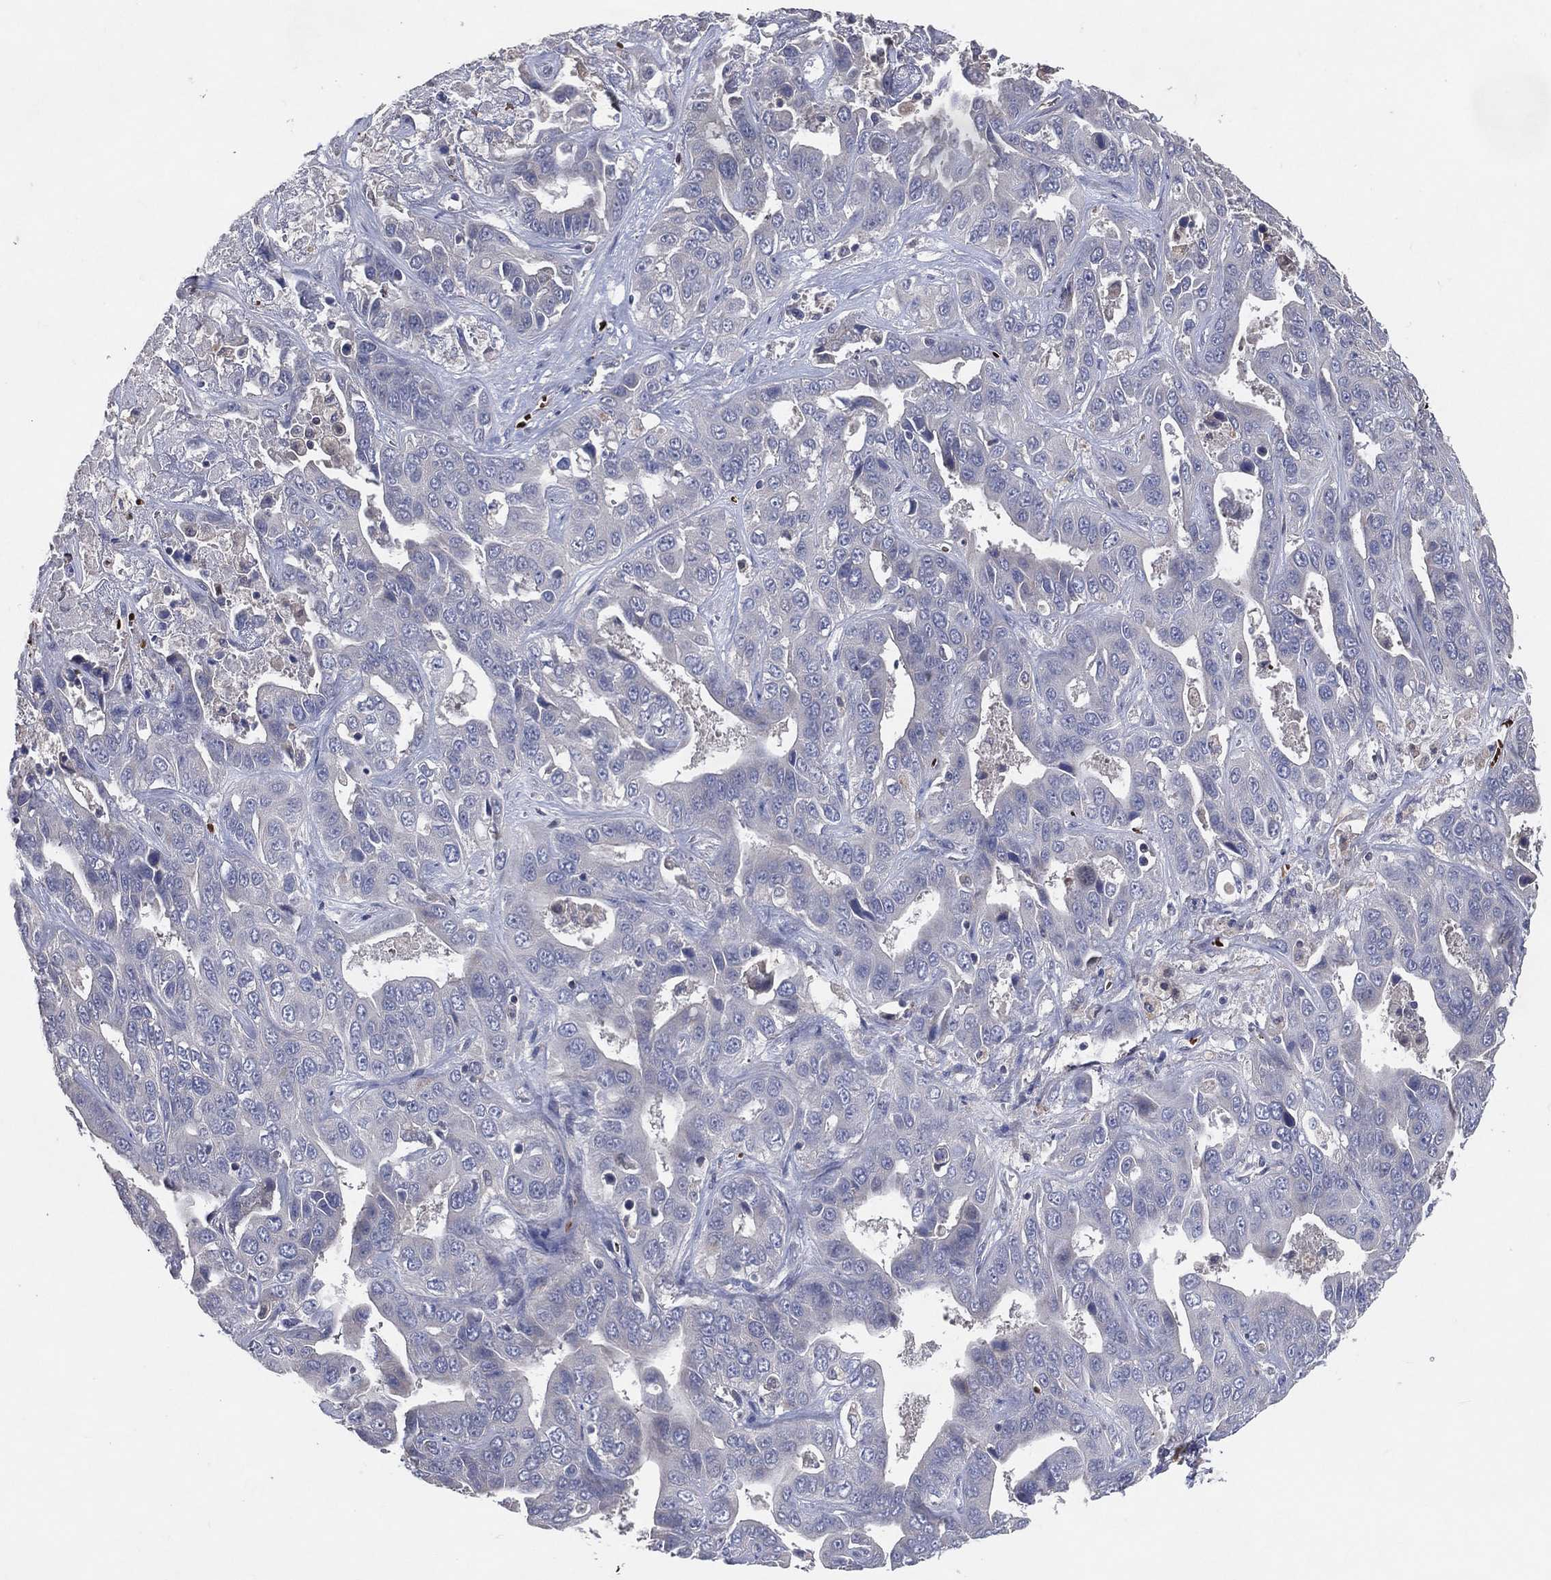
{"staining": {"intensity": "negative", "quantity": "none", "location": "none"}, "tissue": "liver cancer", "cell_type": "Tumor cells", "image_type": "cancer", "snomed": [{"axis": "morphology", "description": "Cholangiocarcinoma"}, {"axis": "topography", "description": "Liver"}], "caption": "IHC photomicrograph of human liver cancer stained for a protein (brown), which shows no expression in tumor cells.", "gene": "DNAH7", "patient": {"sex": "female", "age": 52}}